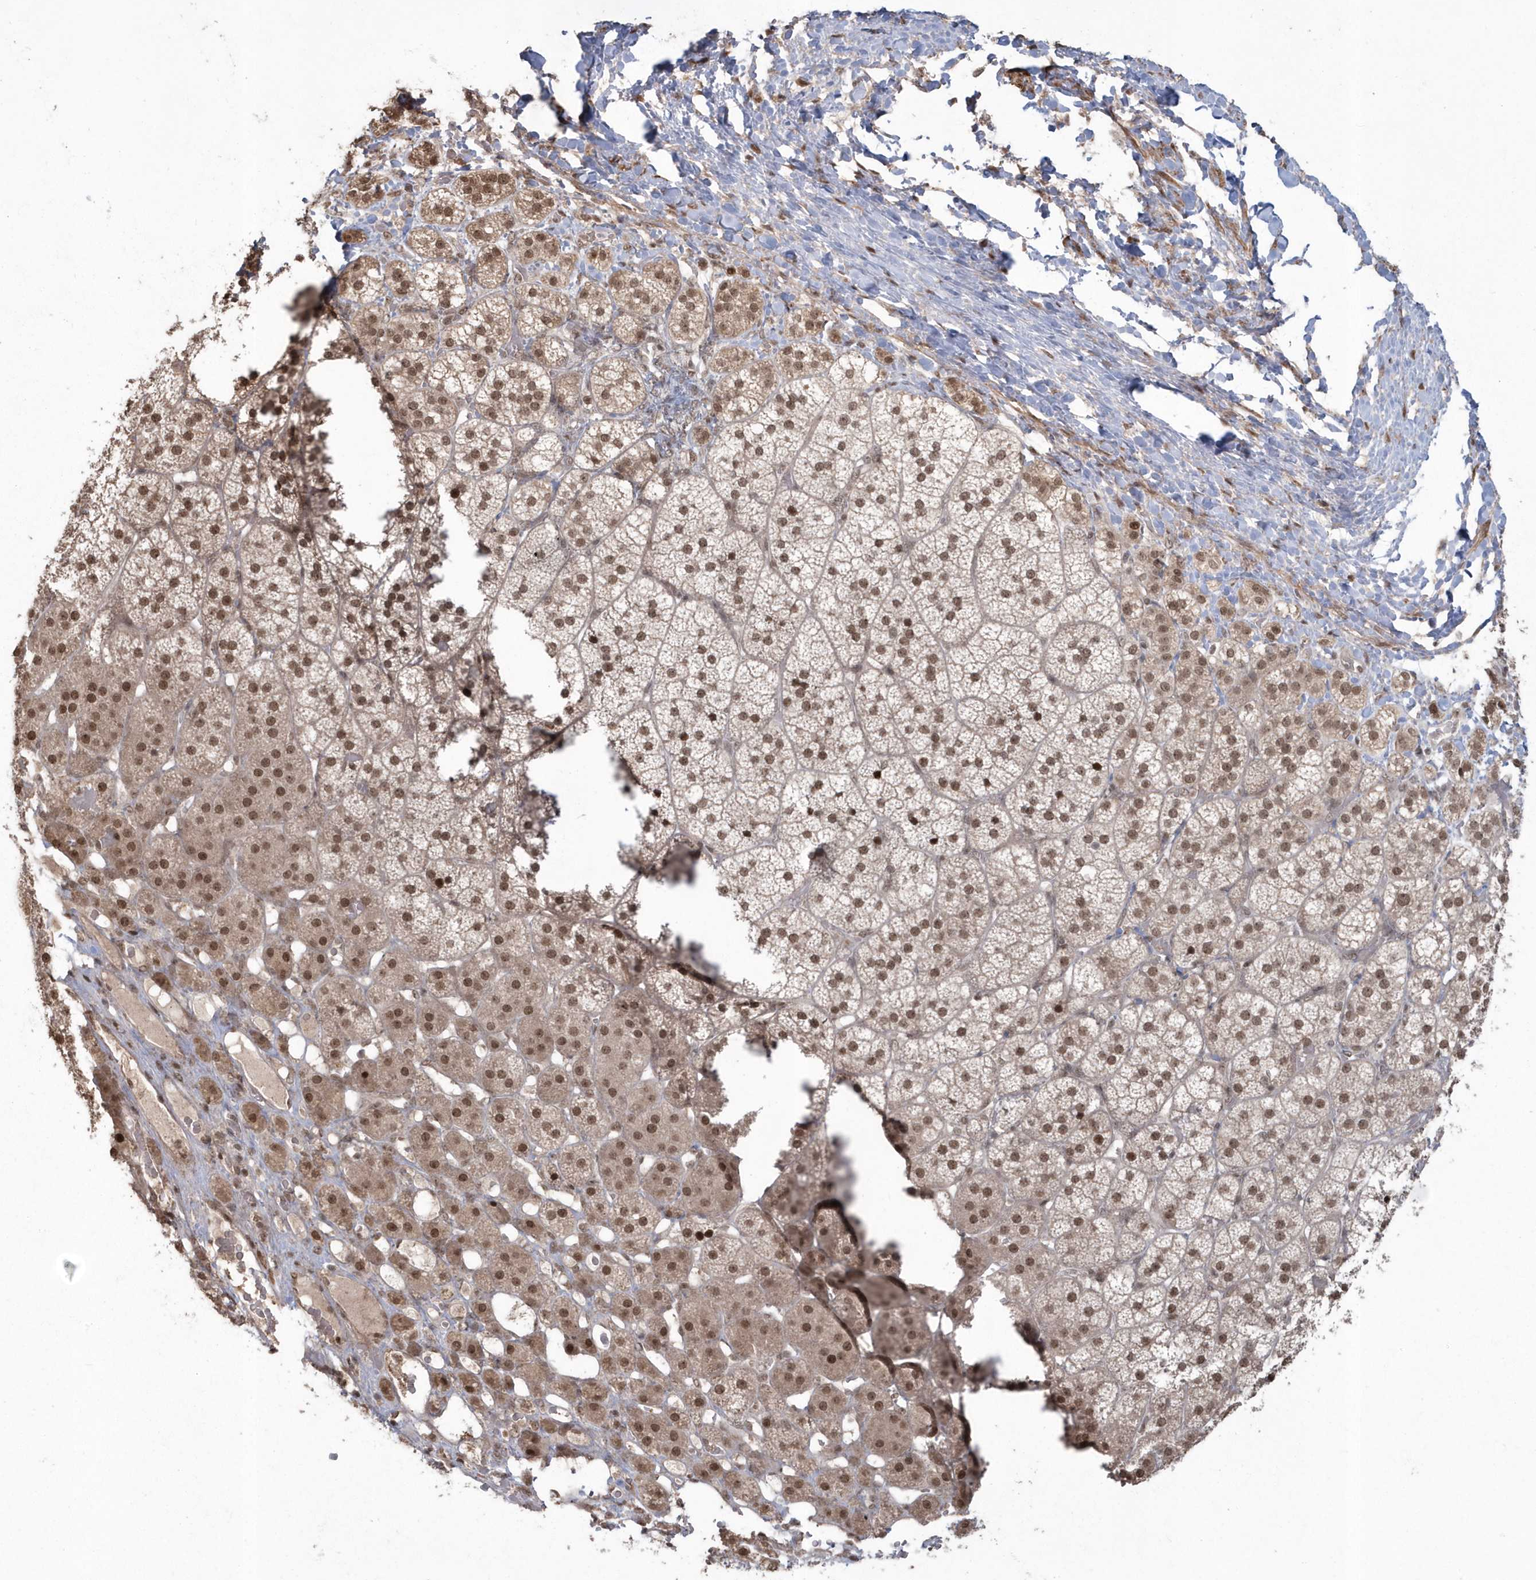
{"staining": {"intensity": "moderate", "quantity": ">75%", "location": "cytoplasmic/membranous,nuclear"}, "tissue": "adrenal gland", "cell_type": "Glandular cells", "image_type": "normal", "snomed": [{"axis": "morphology", "description": "Normal tissue, NOS"}, {"axis": "topography", "description": "Adrenal gland"}], "caption": "Glandular cells exhibit medium levels of moderate cytoplasmic/membranous,nuclear positivity in about >75% of cells in unremarkable human adrenal gland.", "gene": "EPB41L4A", "patient": {"sex": "female", "age": 44}}